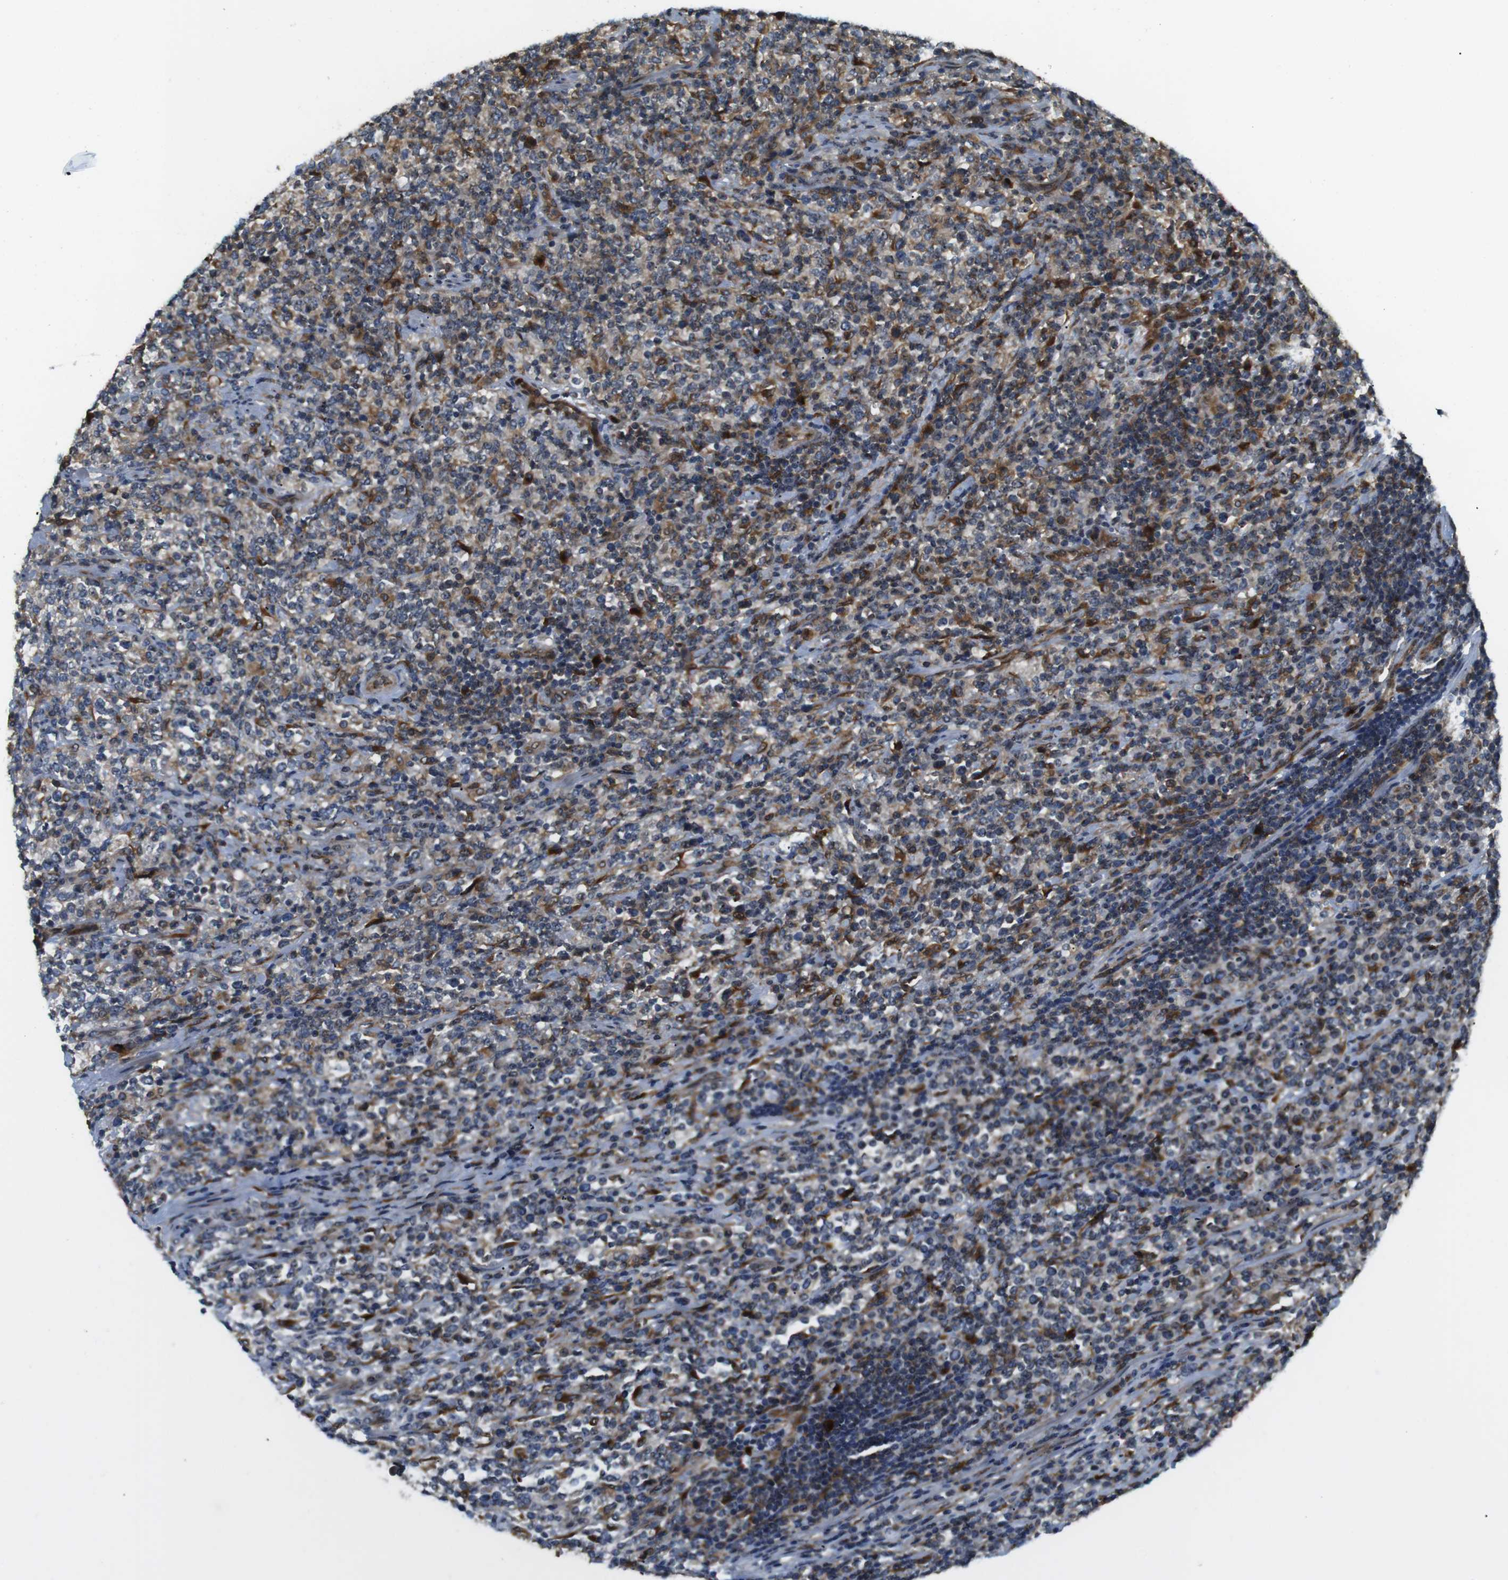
{"staining": {"intensity": "moderate", "quantity": "25%-75%", "location": "cytoplasmic/membranous"}, "tissue": "lymphoma", "cell_type": "Tumor cells", "image_type": "cancer", "snomed": [{"axis": "morphology", "description": "Malignant lymphoma, non-Hodgkin's type, High grade"}, {"axis": "topography", "description": "Soft tissue"}], "caption": "Tumor cells display moderate cytoplasmic/membranous staining in approximately 25%-75% of cells in malignant lymphoma, non-Hodgkin's type (high-grade).", "gene": "TMEM143", "patient": {"sex": "male", "age": 18}}